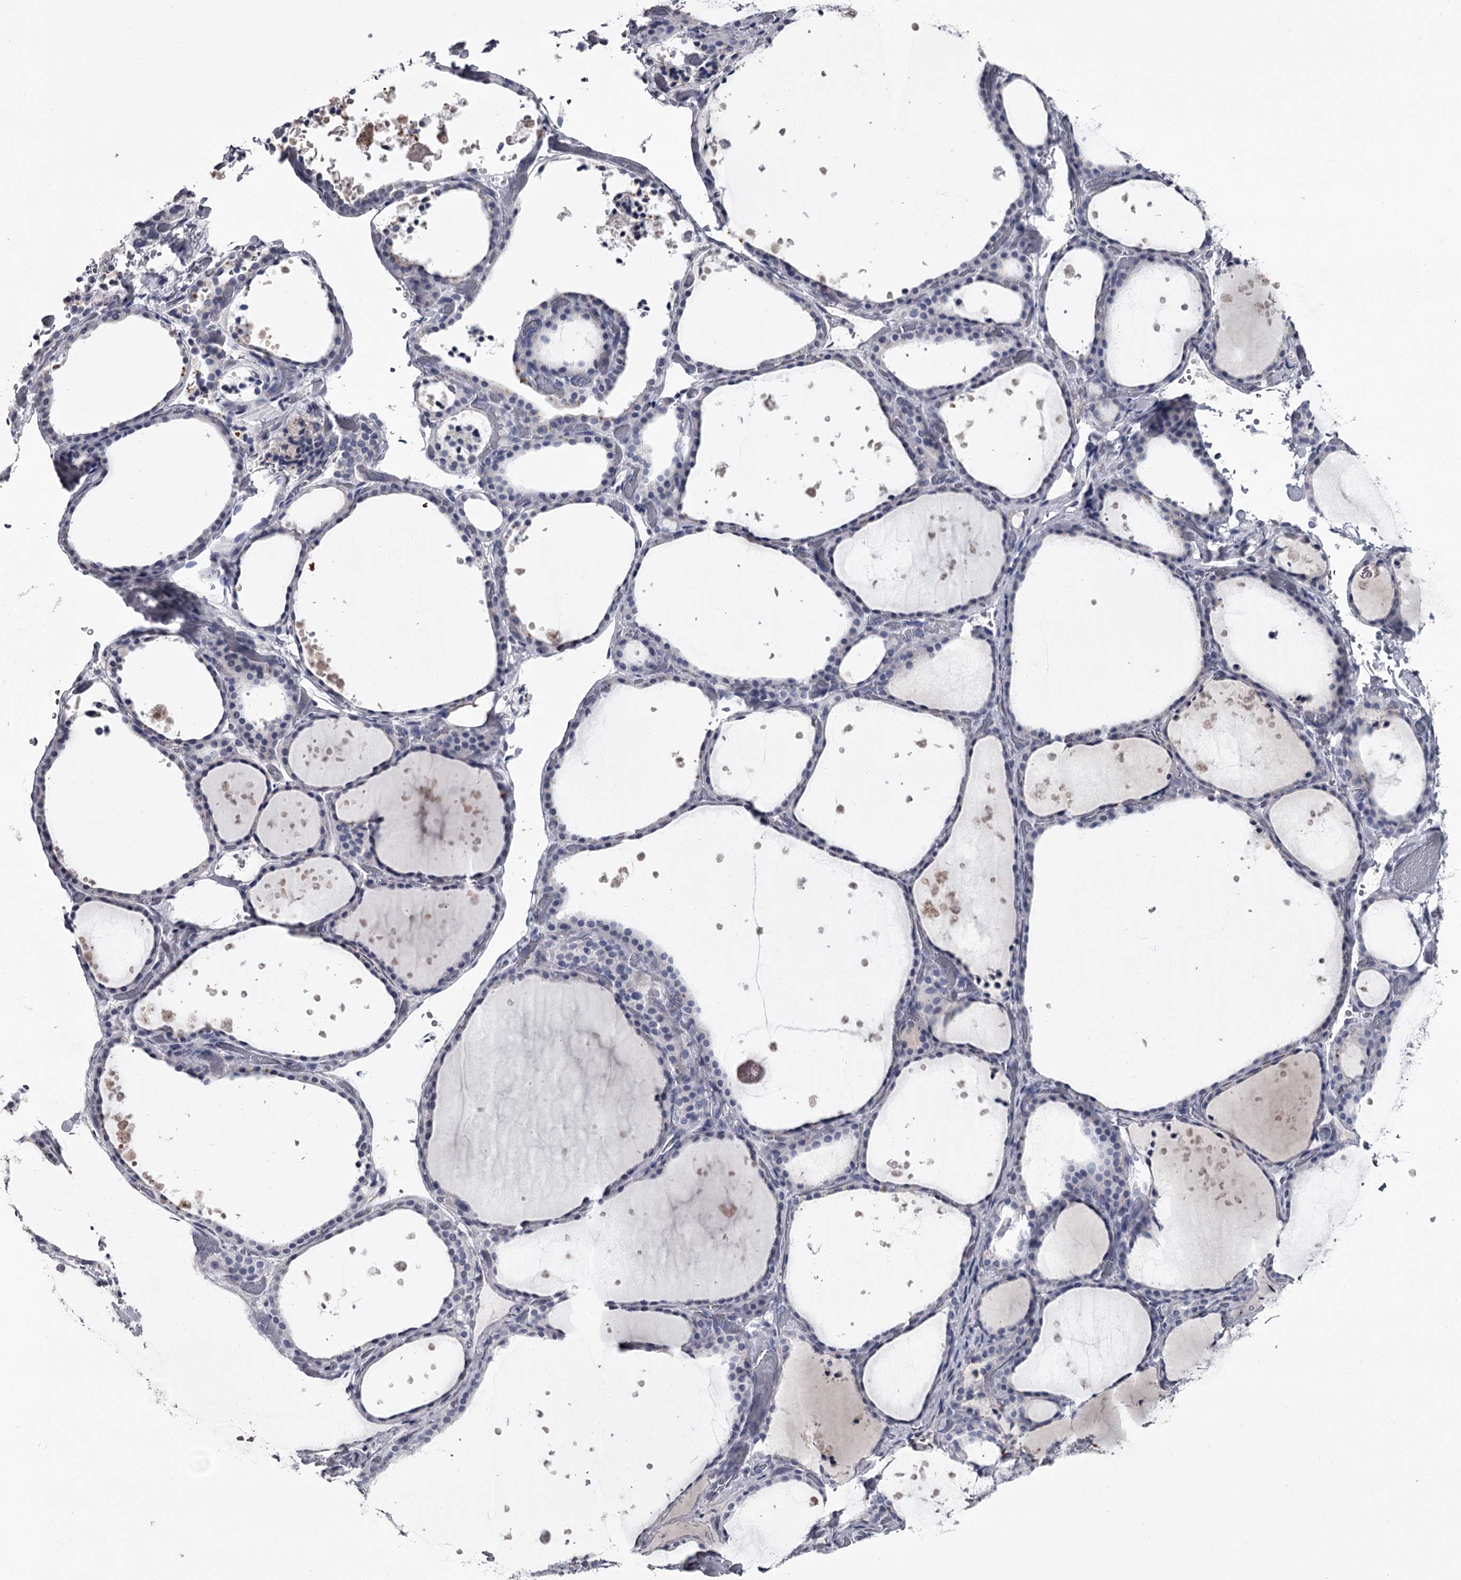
{"staining": {"intensity": "negative", "quantity": "none", "location": "none"}, "tissue": "thyroid gland", "cell_type": "Glandular cells", "image_type": "normal", "snomed": [{"axis": "morphology", "description": "Normal tissue, NOS"}, {"axis": "topography", "description": "Thyroid gland"}], "caption": "The immunohistochemistry photomicrograph has no significant expression in glandular cells of thyroid gland.", "gene": "DAO", "patient": {"sex": "female", "age": 44}}